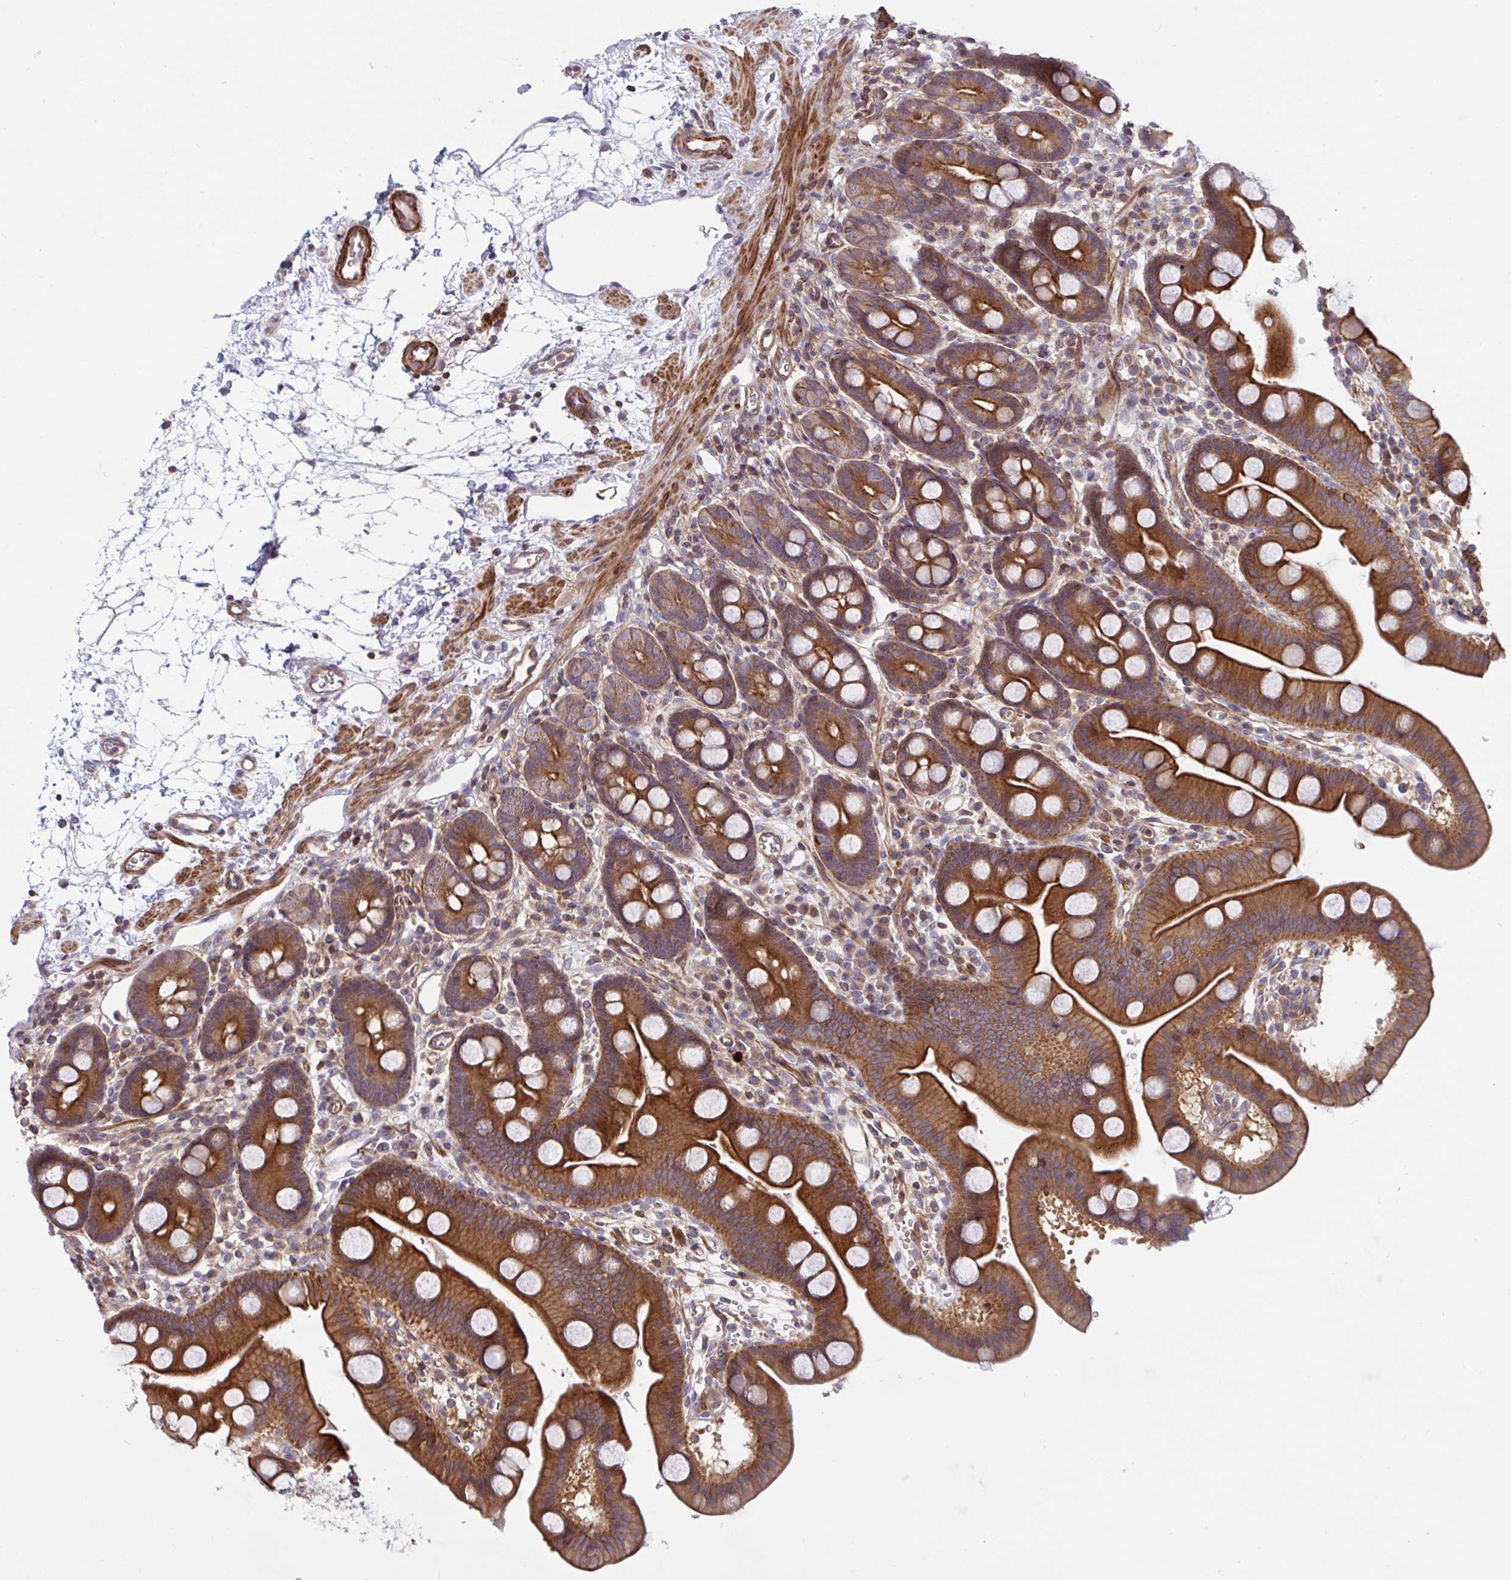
{"staining": {"intensity": "strong", "quantity": "25%-75%", "location": "cytoplasmic/membranous"}, "tissue": "duodenum", "cell_type": "Glandular cells", "image_type": "normal", "snomed": [{"axis": "morphology", "description": "Normal tissue, NOS"}, {"axis": "topography", "description": "Duodenum"}], "caption": "Immunohistochemistry of benign human duodenum exhibits high levels of strong cytoplasmic/membranous positivity in about 25%-75% of glandular cells.", "gene": "TANK", "patient": {"sex": "male", "age": 59}}